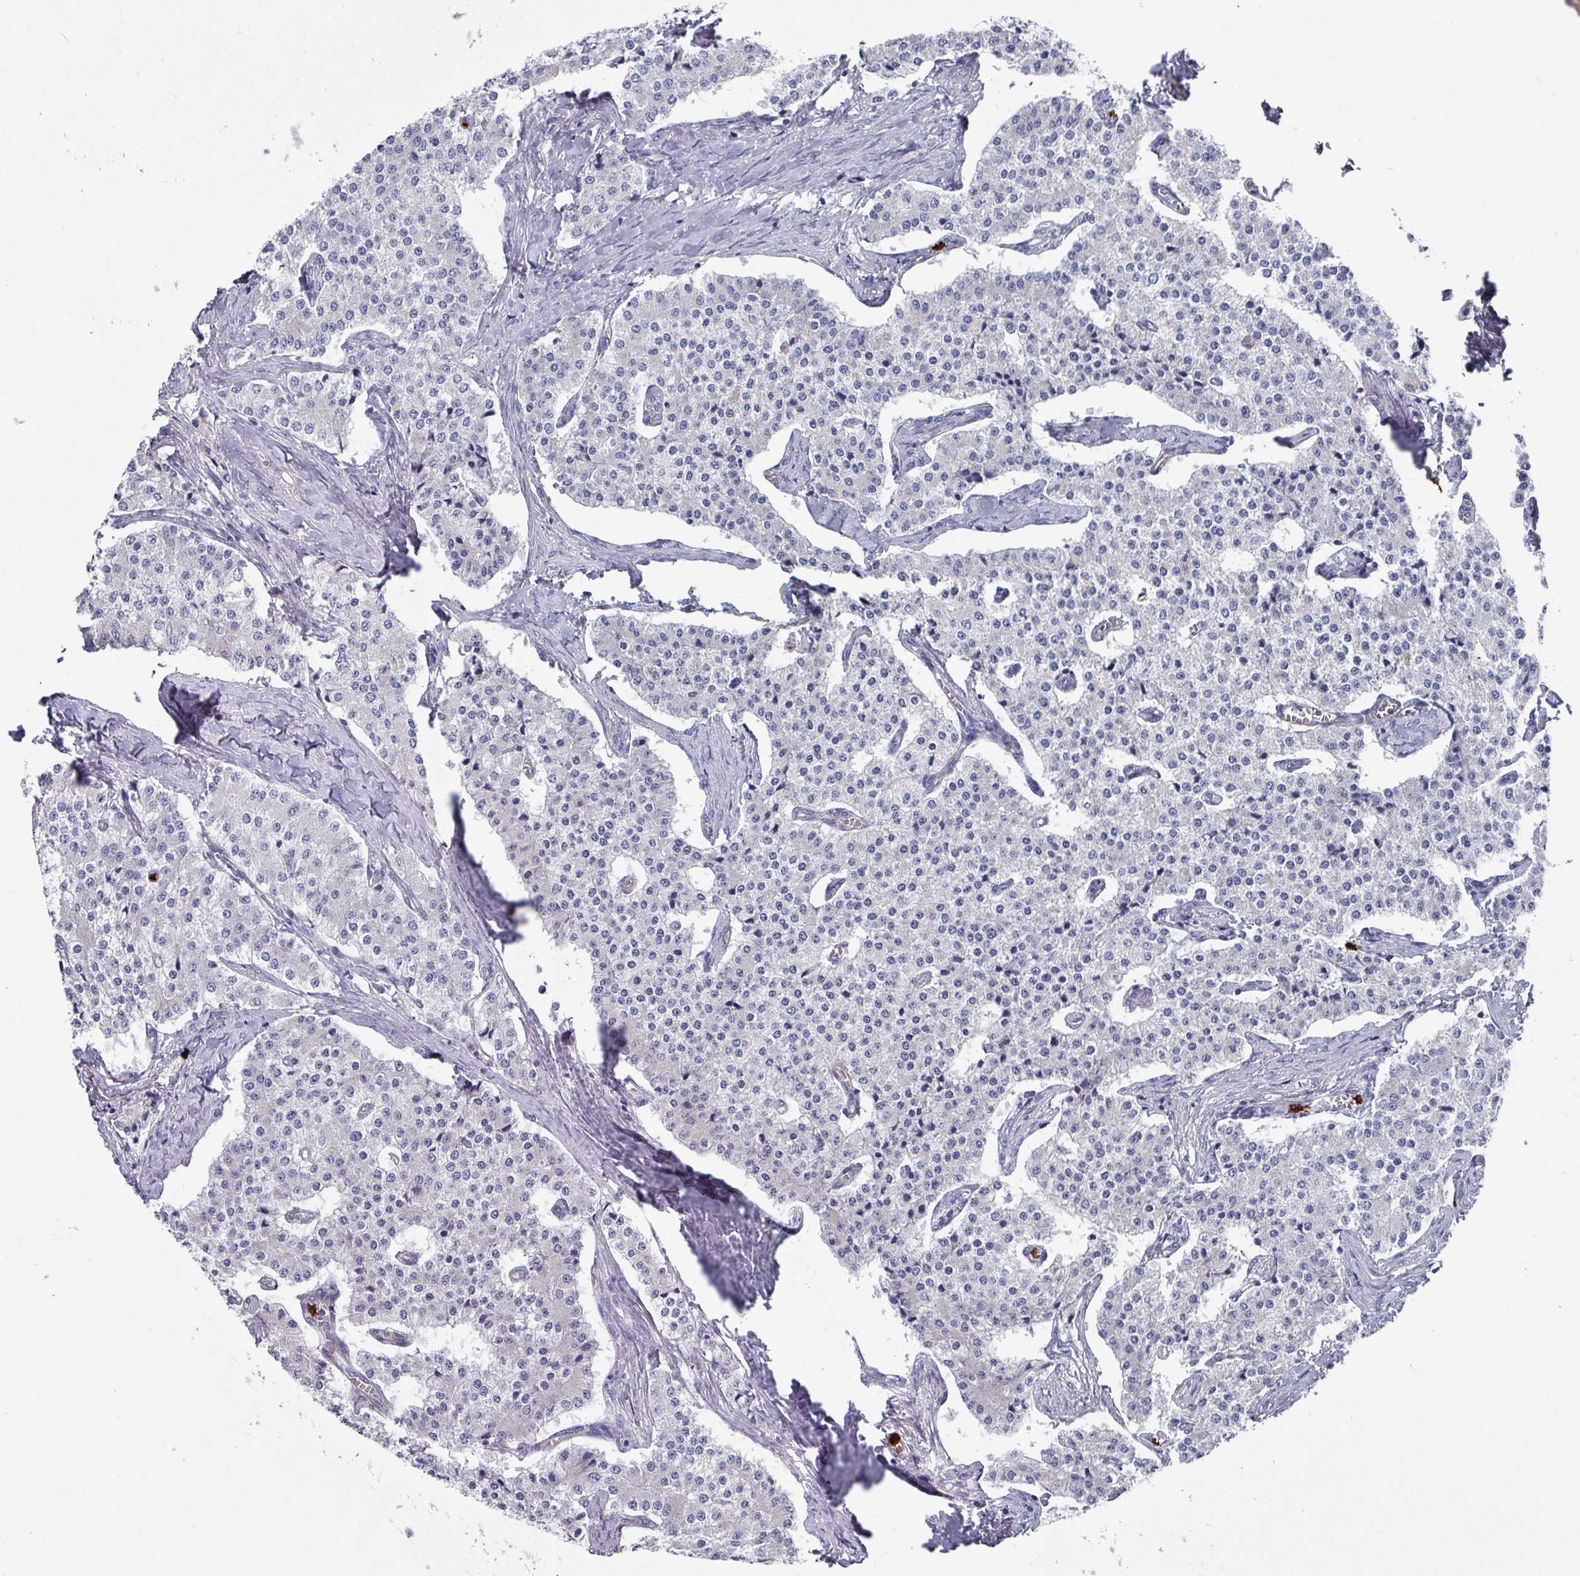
{"staining": {"intensity": "negative", "quantity": "none", "location": "none"}, "tissue": "carcinoid", "cell_type": "Tumor cells", "image_type": "cancer", "snomed": [{"axis": "morphology", "description": "Carcinoid, malignant, NOS"}, {"axis": "topography", "description": "Colon"}], "caption": "Tumor cells are negative for brown protein staining in carcinoid.", "gene": "UQCC2", "patient": {"sex": "female", "age": 52}}